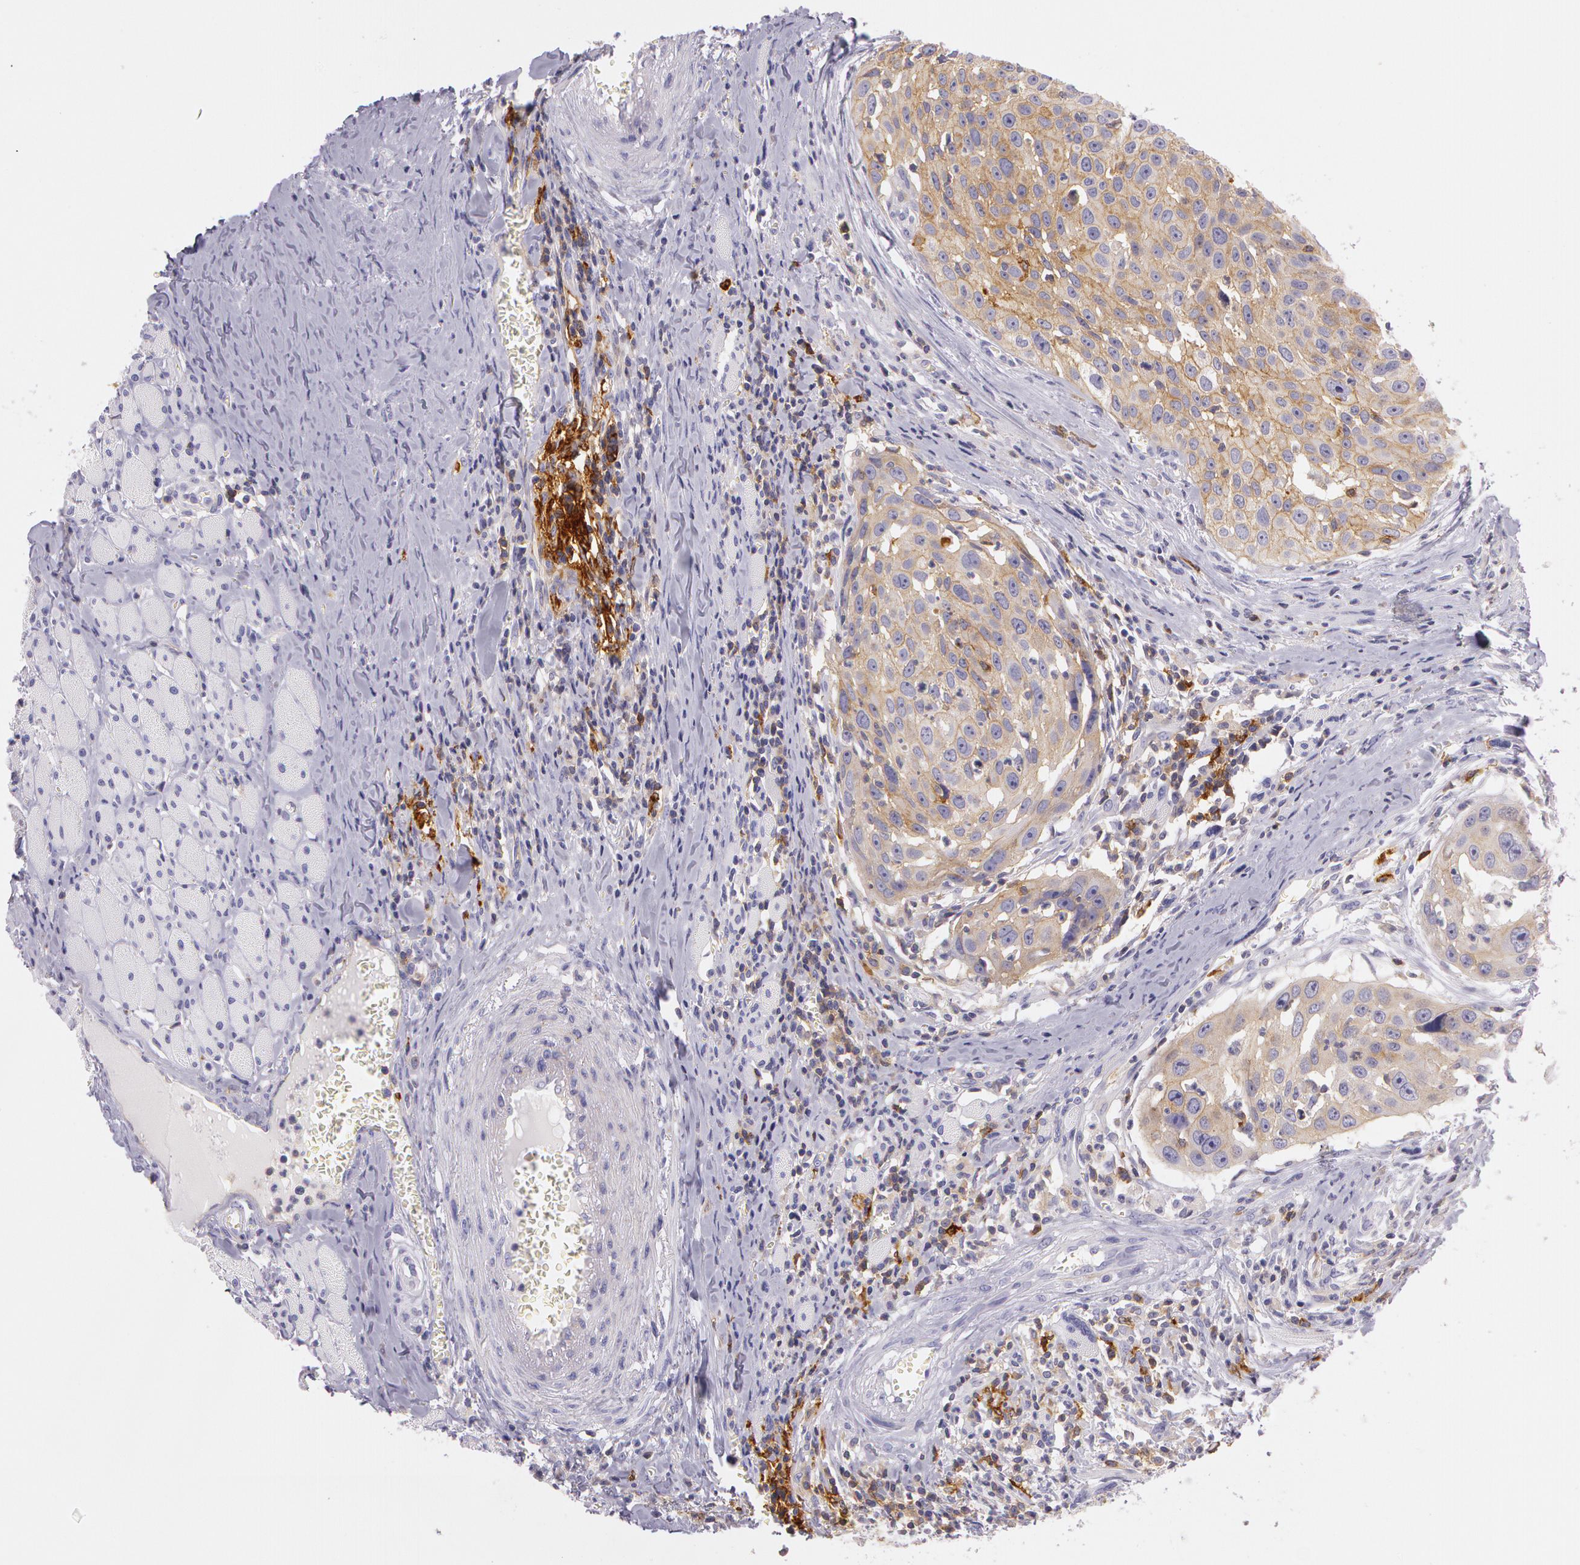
{"staining": {"intensity": "weak", "quantity": "25%-75%", "location": "cytoplasmic/membranous"}, "tissue": "head and neck cancer", "cell_type": "Tumor cells", "image_type": "cancer", "snomed": [{"axis": "morphology", "description": "Squamous cell carcinoma, NOS"}, {"axis": "topography", "description": "Head-Neck"}], "caption": "DAB immunohistochemical staining of human squamous cell carcinoma (head and neck) reveals weak cytoplasmic/membranous protein expression in about 25%-75% of tumor cells.", "gene": "LY75", "patient": {"sex": "male", "age": 64}}